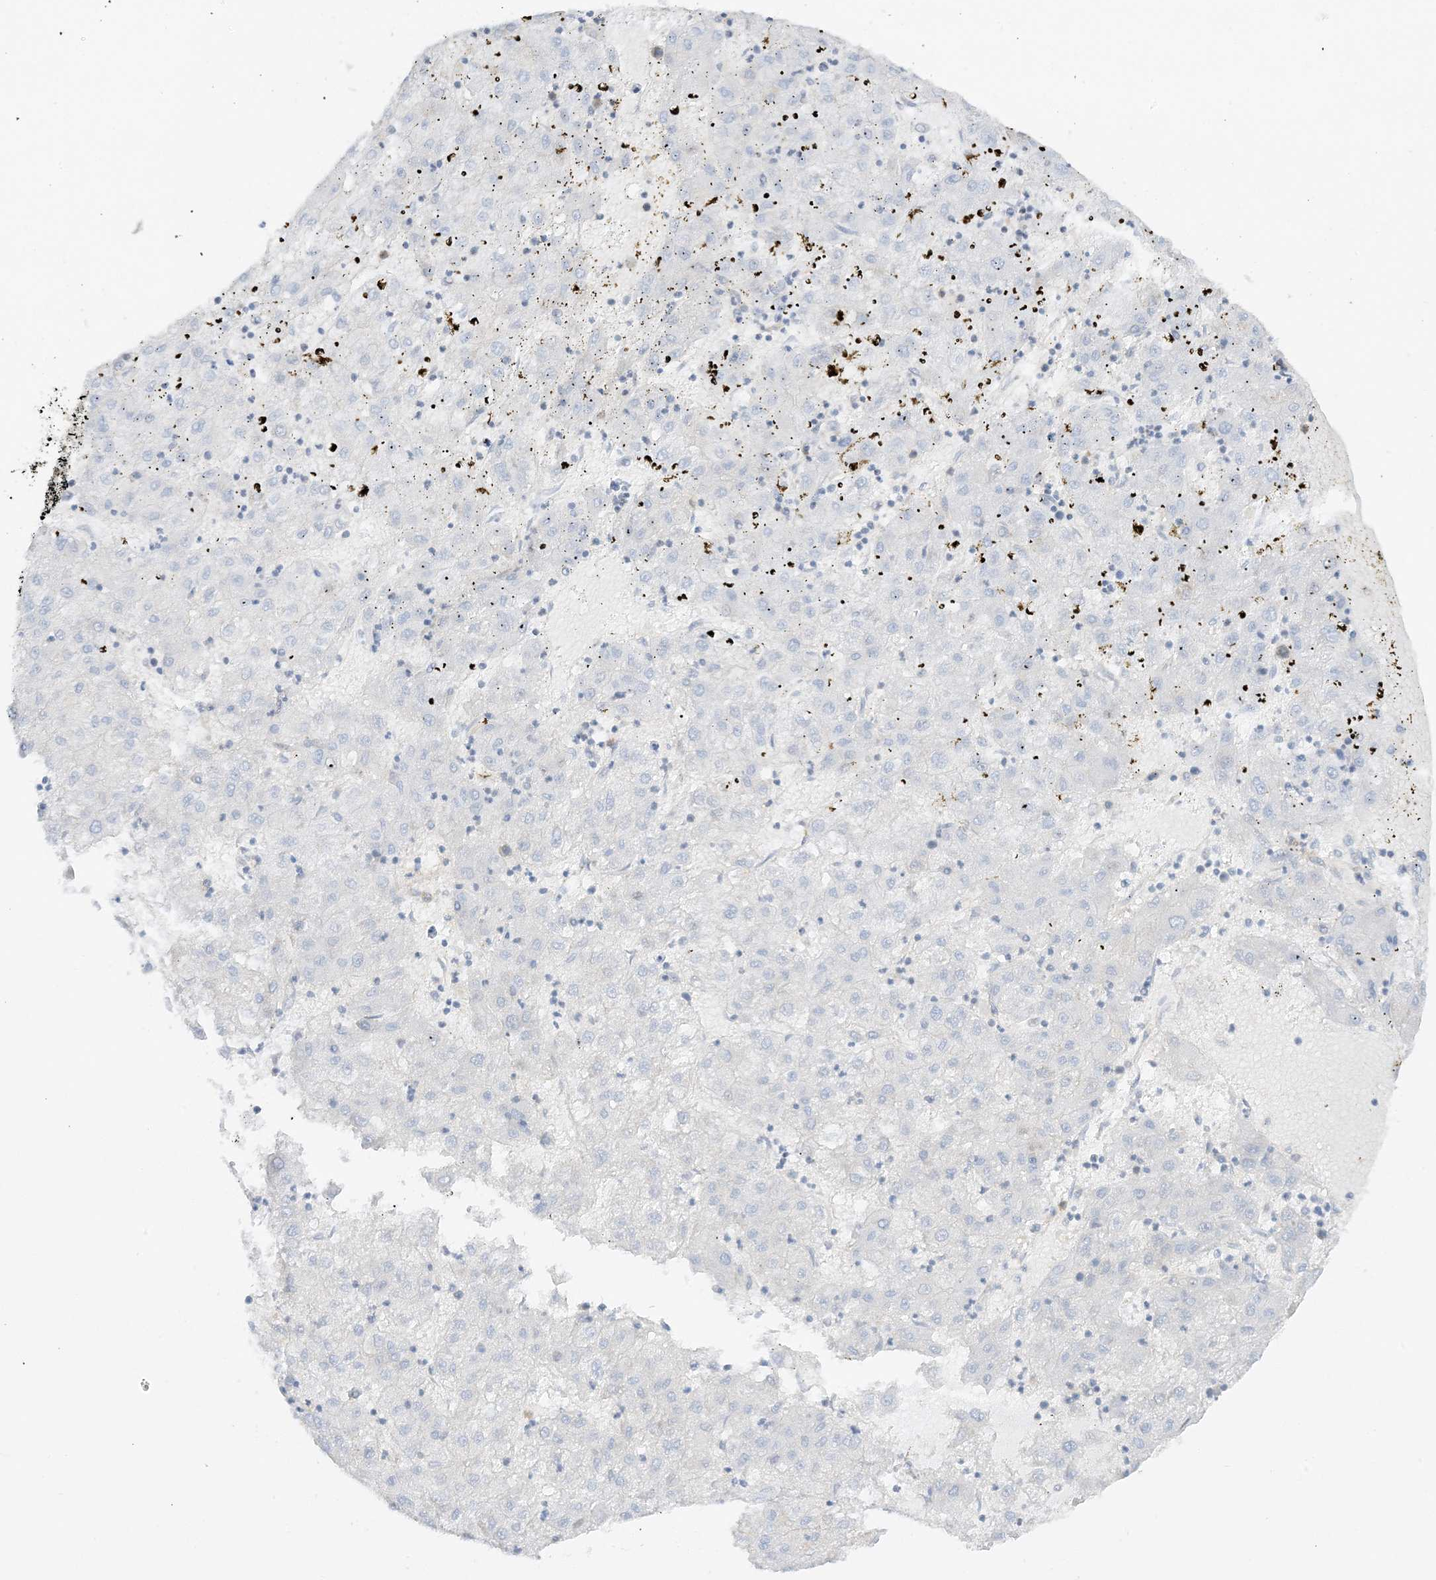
{"staining": {"intensity": "negative", "quantity": "none", "location": "none"}, "tissue": "liver cancer", "cell_type": "Tumor cells", "image_type": "cancer", "snomed": [{"axis": "morphology", "description": "Carcinoma, Hepatocellular, NOS"}, {"axis": "topography", "description": "Liver"}], "caption": "Immunohistochemistry of human liver cancer (hepatocellular carcinoma) shows no positivity in tumor cells.", "gene": "UBAP2L", "patient": {"sex": "male", "age": 72}}